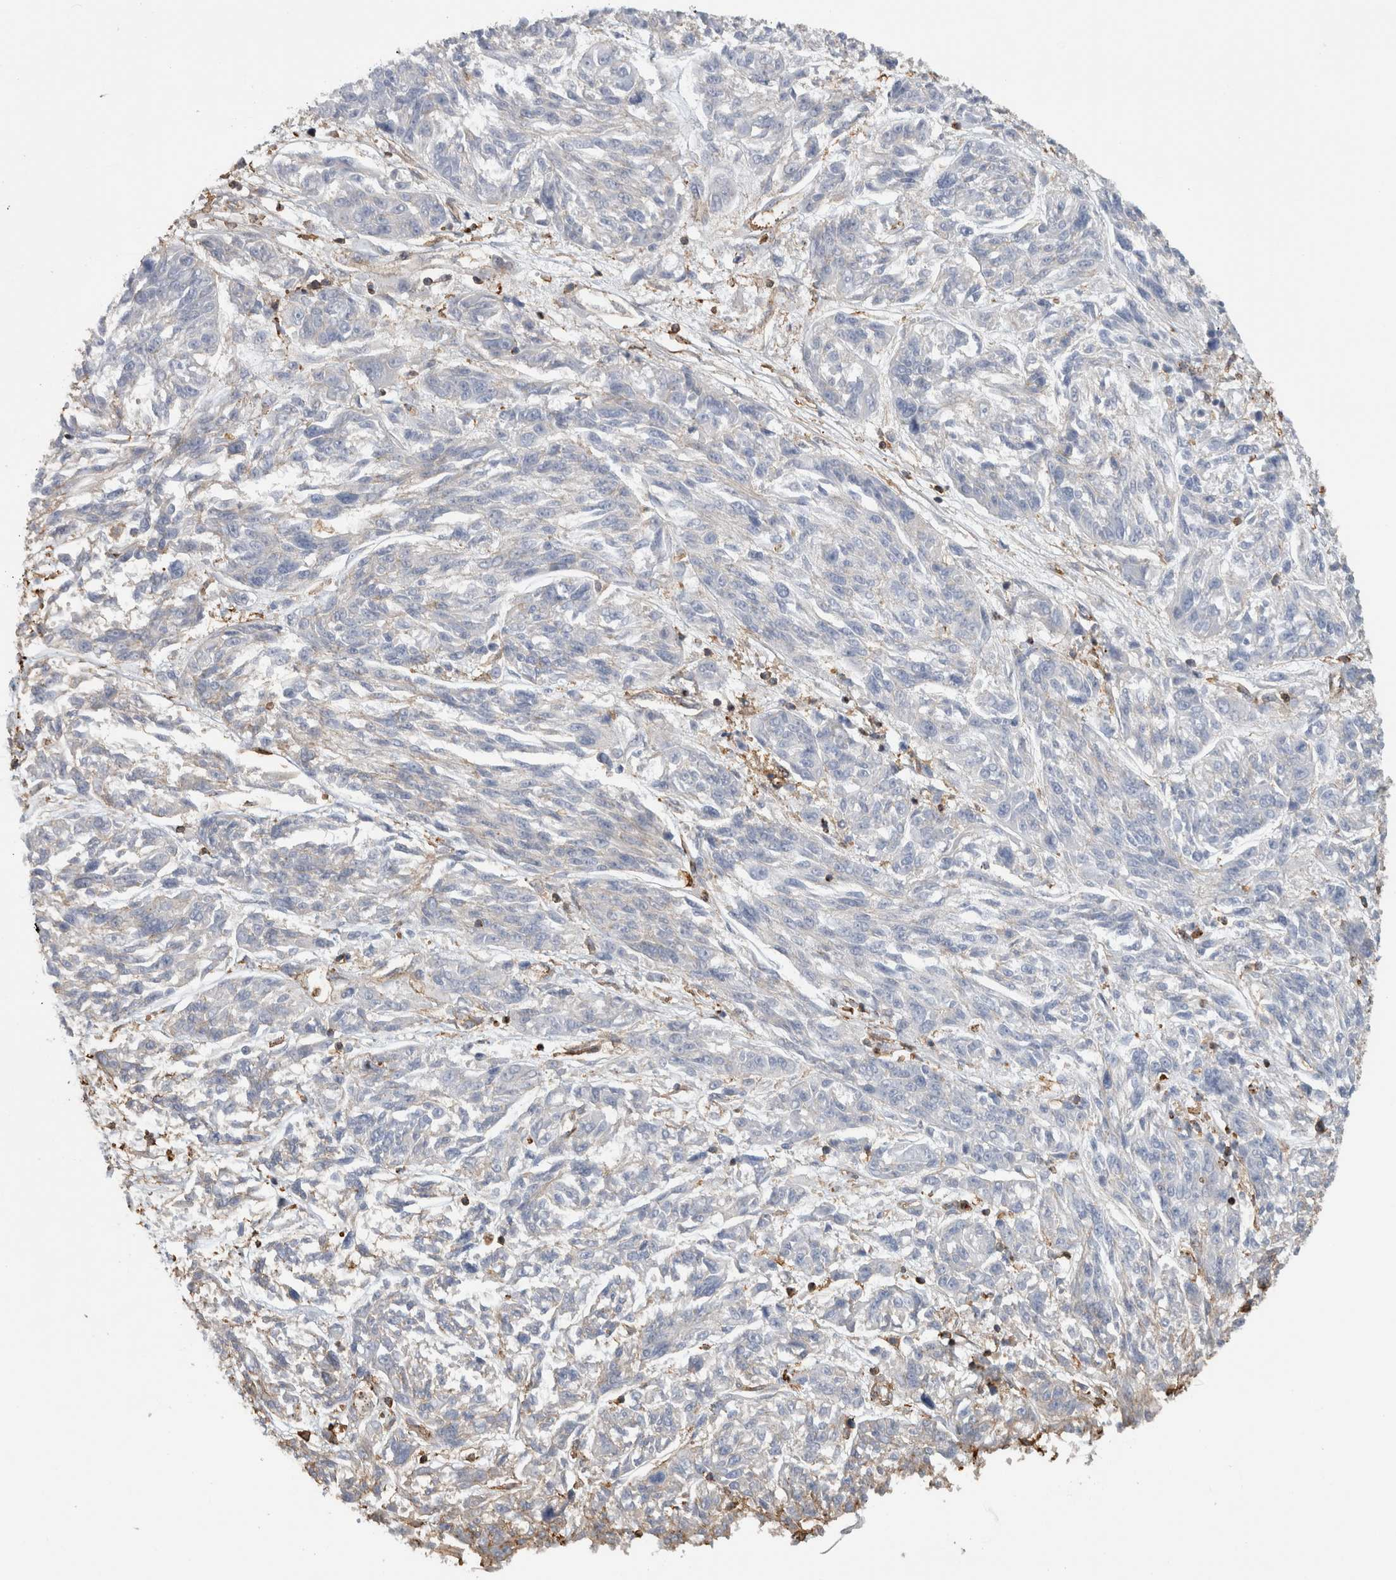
{"staining": {"intensity": "negative", "quantity": "none", "location": "none"}, "tissue": "melanoma", "cell_type": "Tumor cells", "image_type": "cancer", "snomed": [{"axis": "morphology", "description": "Malignant melanoma, NOS"}, {"axis": "topography", "description": "Skin"}], "caption": "Malignant melanoma was stained to show a protein in brown. There is no significant positivity in tumor cells.", "gene": "GPER1", "patient": {"sex": "male", "age": 53}}